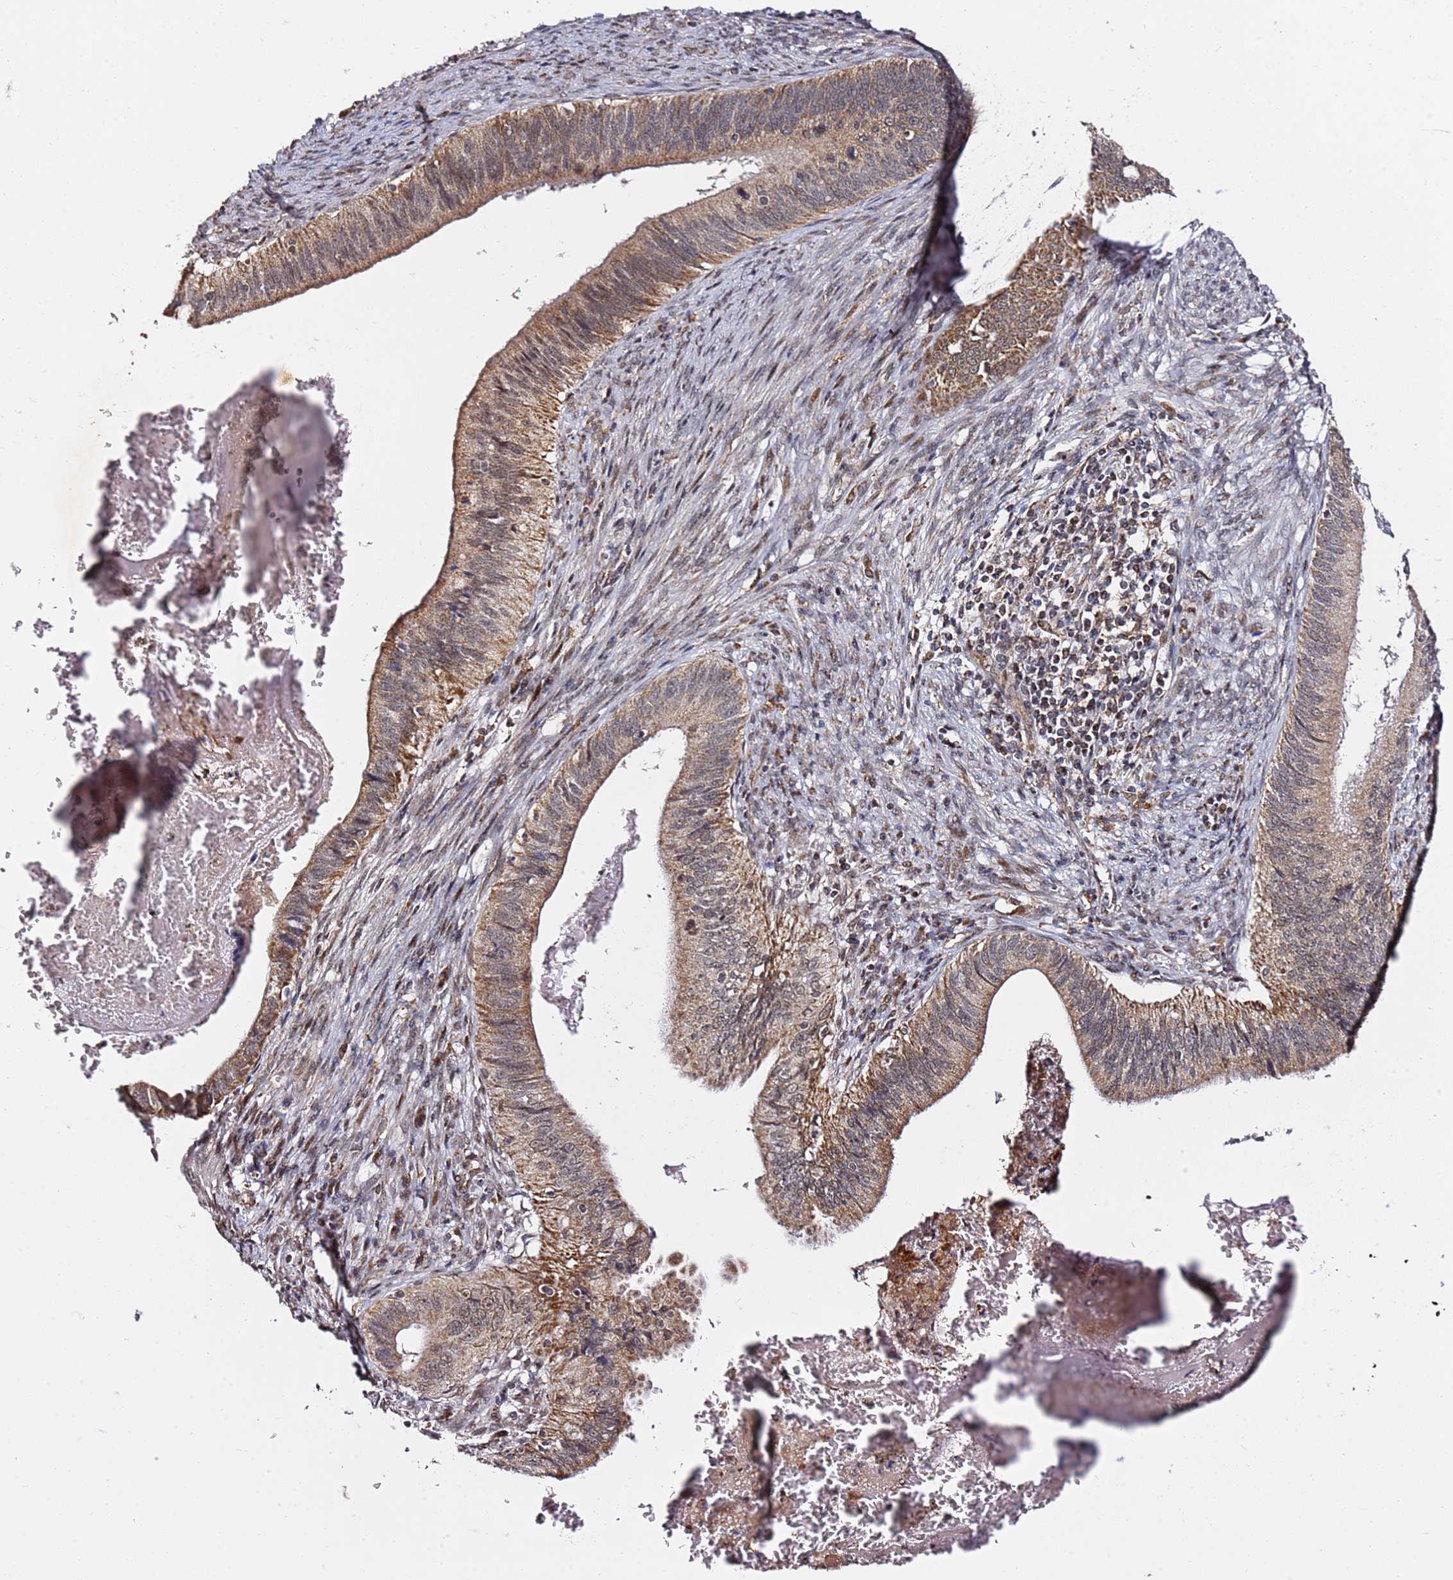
{"staining": {"intensity": "moderate", "quantity": ">75%", "location": "cytoplasmic/membranous,nuclear"}, "tissue": "cervical cancer", "cell_type": "Tumor cells", "image_type": "cancer", "snomed": [{"axis": "morphology", "description": "Adenocarcinoma, NOS"}, {"axis": "topography", "description": "Cervix"}], "caption": "Adenocarcinoma (cervical) stained for a protein (brown) shows moderate cytoplasmic/membranous and nuclear positive expression in about >75% of tumor cells.", "gene": "TP53AIP1", "patient": {"sex": "female", "age": 42}}